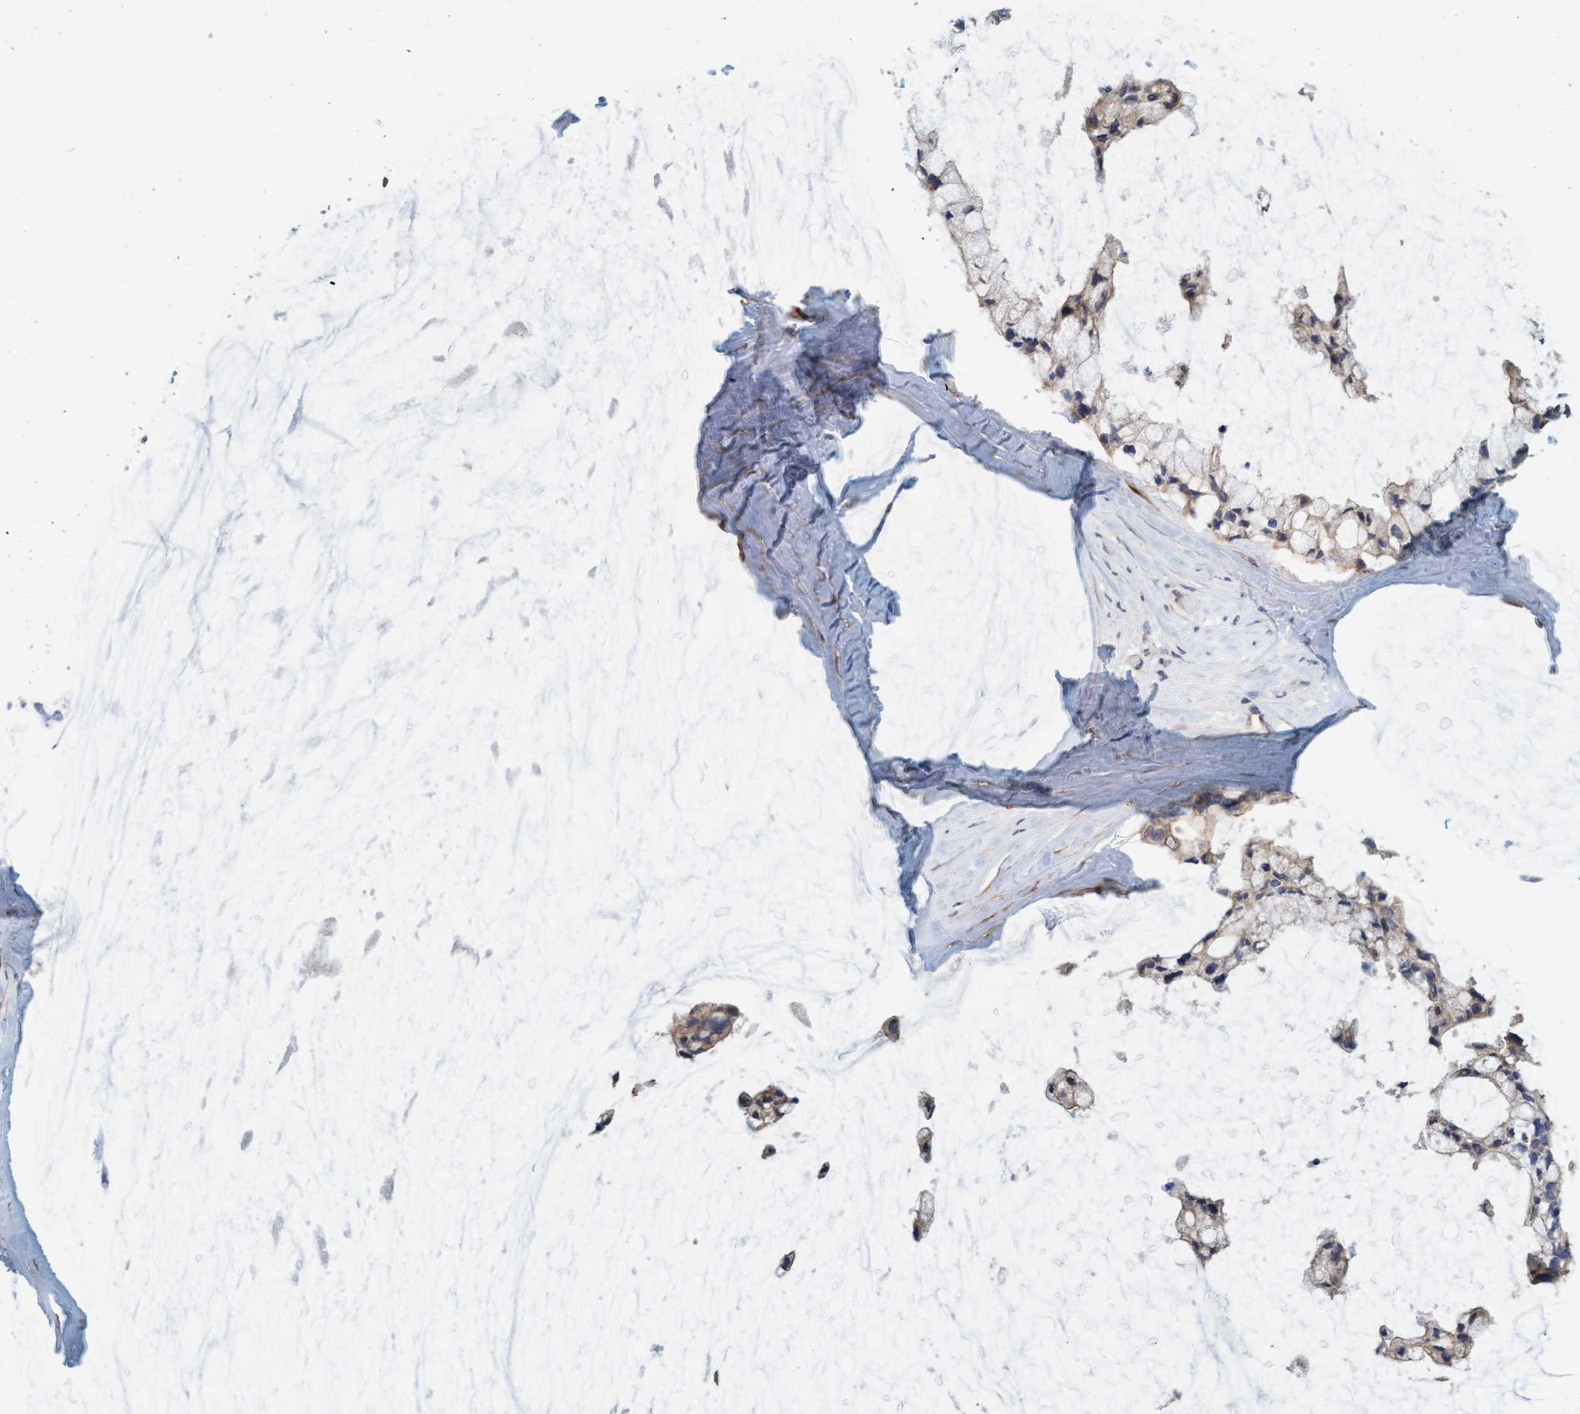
{"staining": {"intensity": "weak", "quantity": "<25%", "location": "cytoplasmic/membranous"}, "tissue": "ovarian cancer", "cell_type": "Tumor cells", "image_type": "cancer", "snomed": [{"axis": "morphology", "description": "Cystadenocarcinoma, mucinous, NOS"}, {"axis": "topography", "description": "Ovary"}], "caption": "Ovarian mucinous cystadenocarcinoma was stained to show a protein in brown. There is no significant staining in tumor cells.", "gene": "FXR2", "patient": {"sex": "female", "age": 39}}